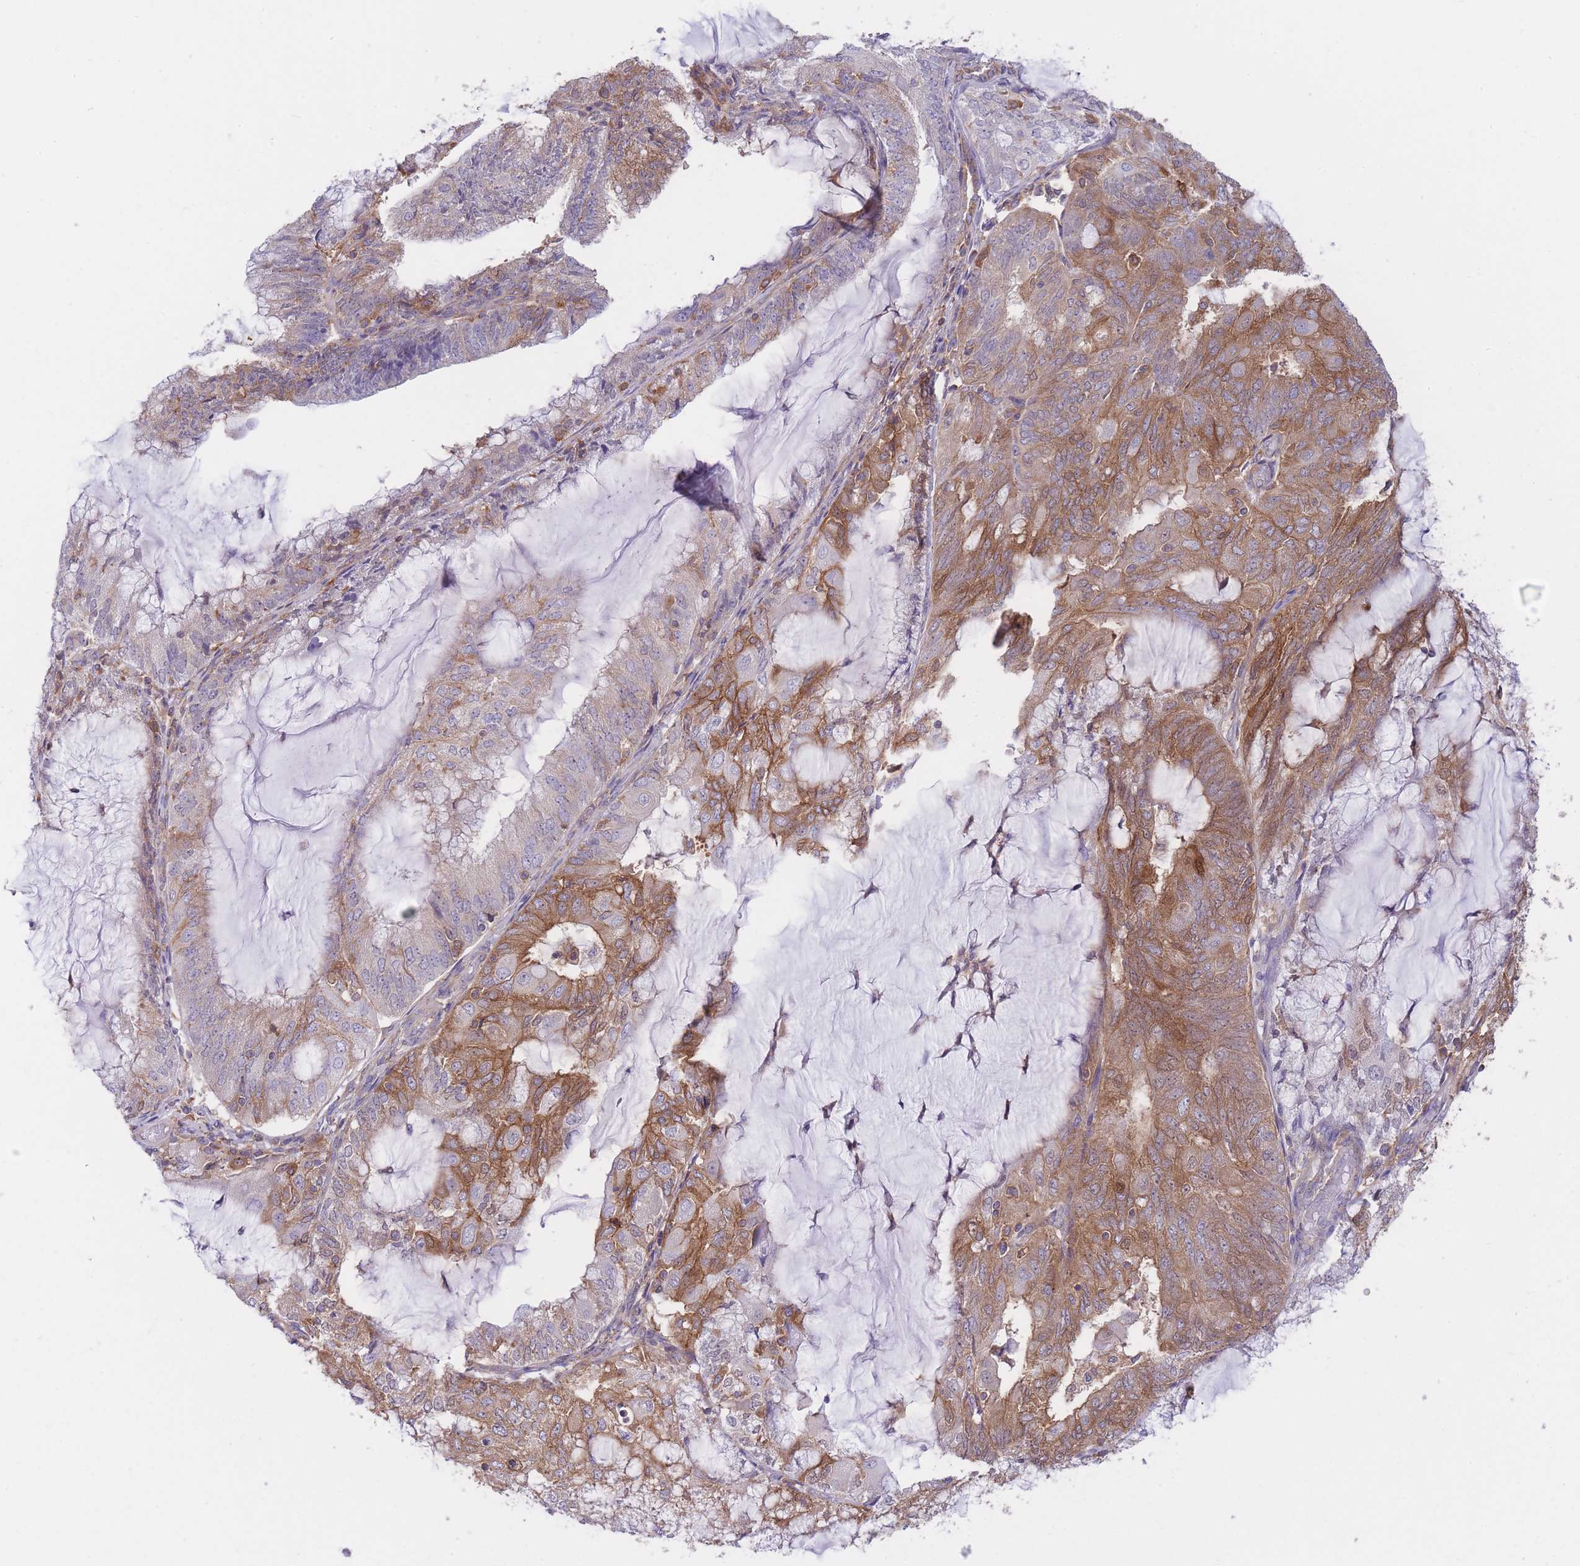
{"staining": {"intensity": "moderate", "quantity": "25%-75%", "location": "cytoplasmic/membranous"}, "tissue": "endometrial cancer", "cell_type": "Tumor cells", "image_type": "cancer", "snomed": [{"axis": "morphology", "description": "Adenocarcinoma, NOS"}, {"axis": "topography", "description": "Endometrium"}], "caption": "IHC staining of adenocarcinoma (endometrial), which shows medium levels of moderate cytoplasmic/membranous expression in approximately 25%-75% of tumor cells indicating moderate cytoplasmic/membranous protein staining. The staining was performed using DAB (3,3'-diaminobenzidine) (brown) for protein detection and nuclei were counterstained in hematoxylin (blue).", "gene": "PRKAR1A", "patient": {"sex": "female", "age": 81}}